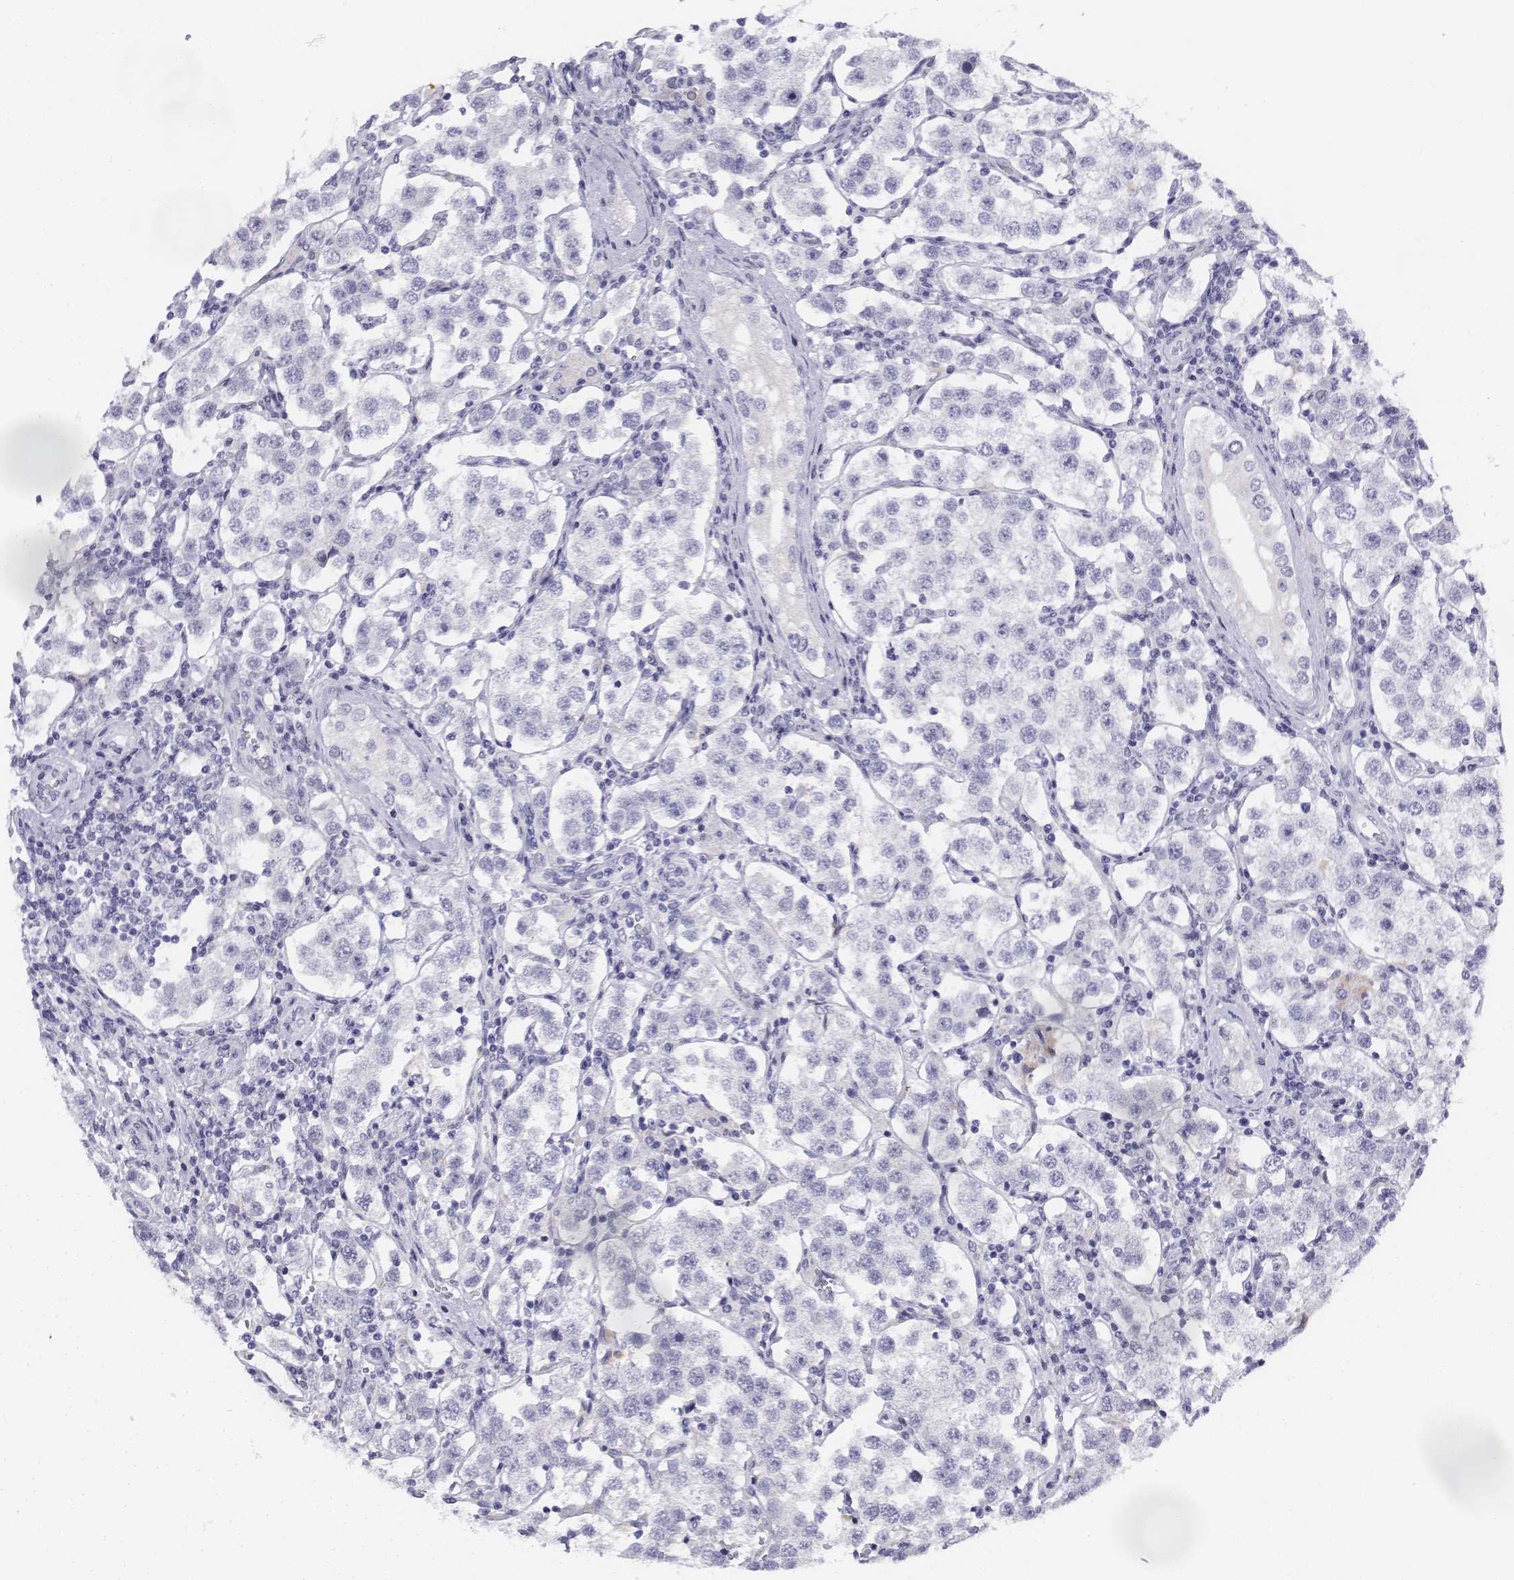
{"staining": {"intensity": "negative", "quantity": "none", "location": "none"}, "tissue": "testis cancer", "cell_type": "Tumor cells", "image_type": "cancer", "snomed": [{"axis": "morphology", "description": "Seminoma, NOS"}, {"axis": "topography", "description": "Testis"}], "caption": "Immunohistochemistry (IHC) photomicrograph of human seminoma (testis) stained for a protein (brown), which shows no expression in tumor cells. The staining was performed using DAB (3,3'-diaminobenzidine) to visualize the protein expression in brown, while the nuclei were stained in blue with hematoxylin (Magnification: 20x).", "gene": "TH", "patient": {"sex": "male", "age": 37}}